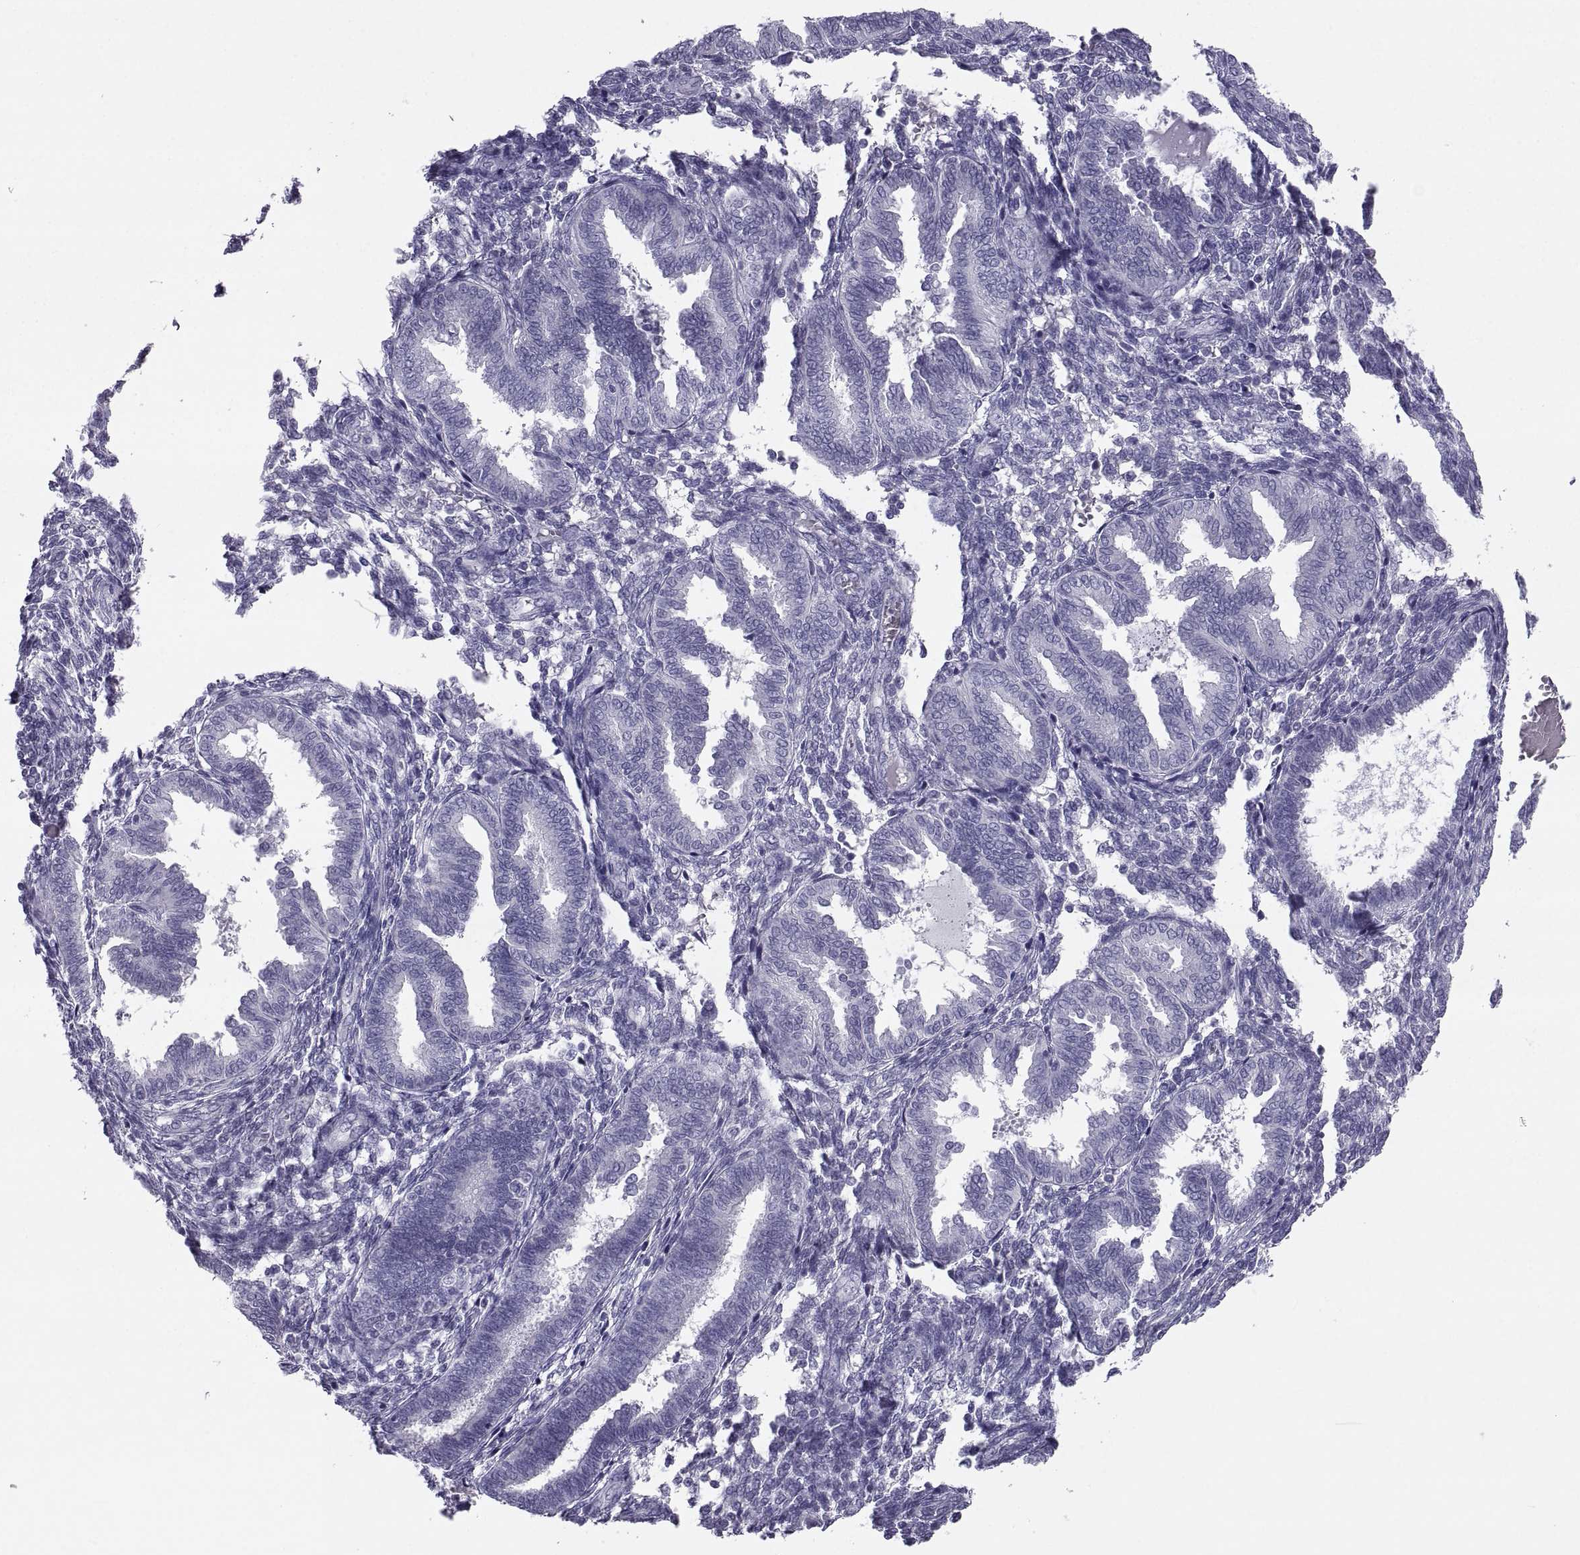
{"staining": {"intensity": "negative", "quantity": "none", "location": "none"}, "tissue": "endometrium", "cell_type": "Cells in endometrial stroma", "image_type": "normal", "snomed": [{"axis": "morphology", "description": "Normal tissue, NOS"}, {"axis": "topography", "description": "Endometrium"}], "caption": "An IHC micrograph of benign endometrium is shown. There is no staining in cells in endometrial stroma of endometrium.", "gene": "PCSK1N", "patient": {"sex": "female", "age": 42}}